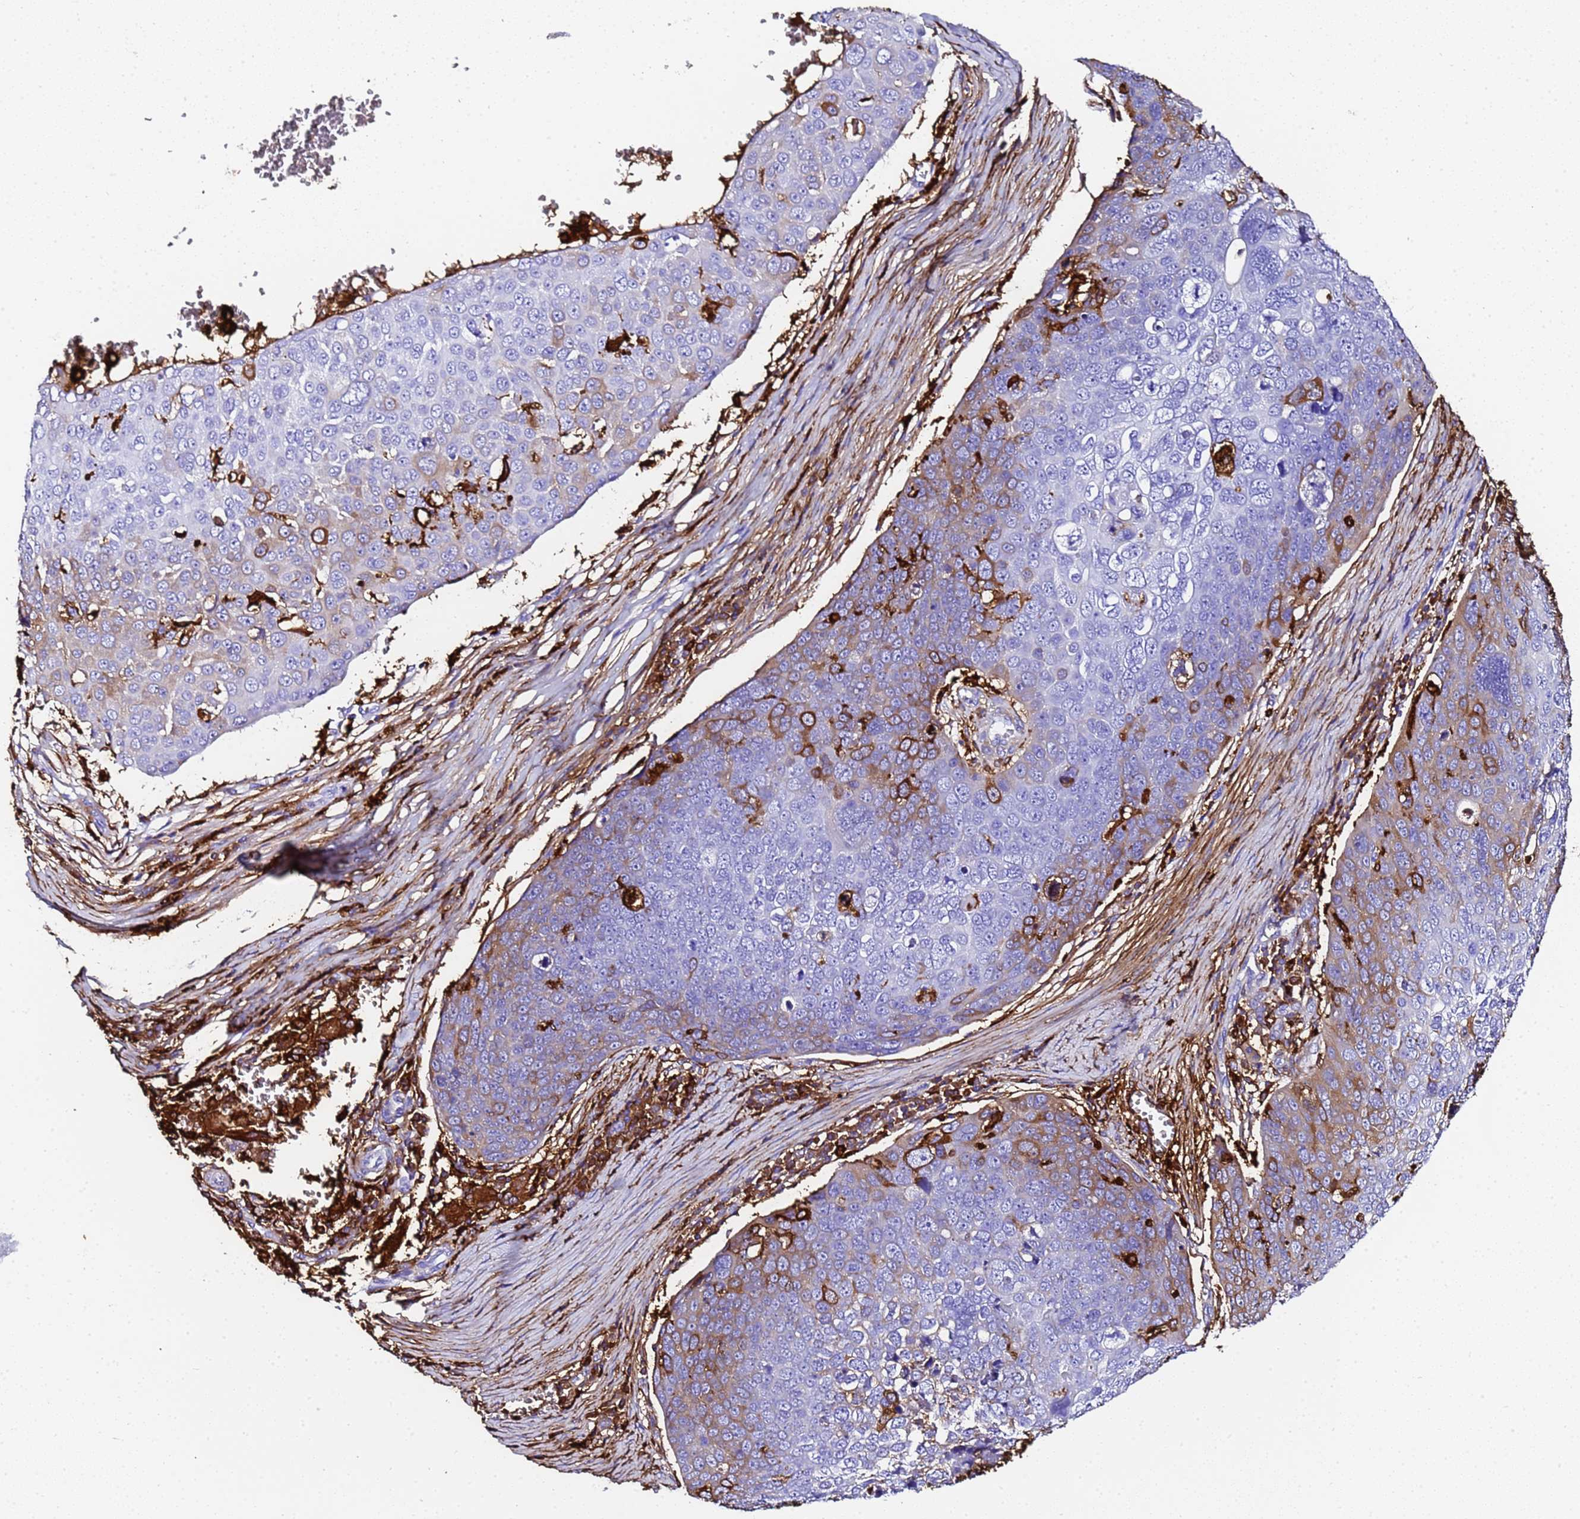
{"staining": {"intensity": "moderate", "quantity": "25%-75%", "location": "cytoplasmic/membranous"}, "tissue": "skin cancer", "cell_type": "Tumor cells", "image_type": "cancer", "snomed": [{"axis": "morphology", "description": "Squamous cell carcinoma, NOS"}, {"axis": "topography", "description": "Skin"}], "caption": "Tumor cells exhibit moderate cytoplasmic/membranous positivity in about 25%-75% of cells in skin cancer (squamous cell carcinoma). The staining was performed using DAB, with brown indicating positive protein expression. Nuclei are stained blue with hematoxylin.", "gene": "FTL", "patient": {"sex": "male", "age": 71}}